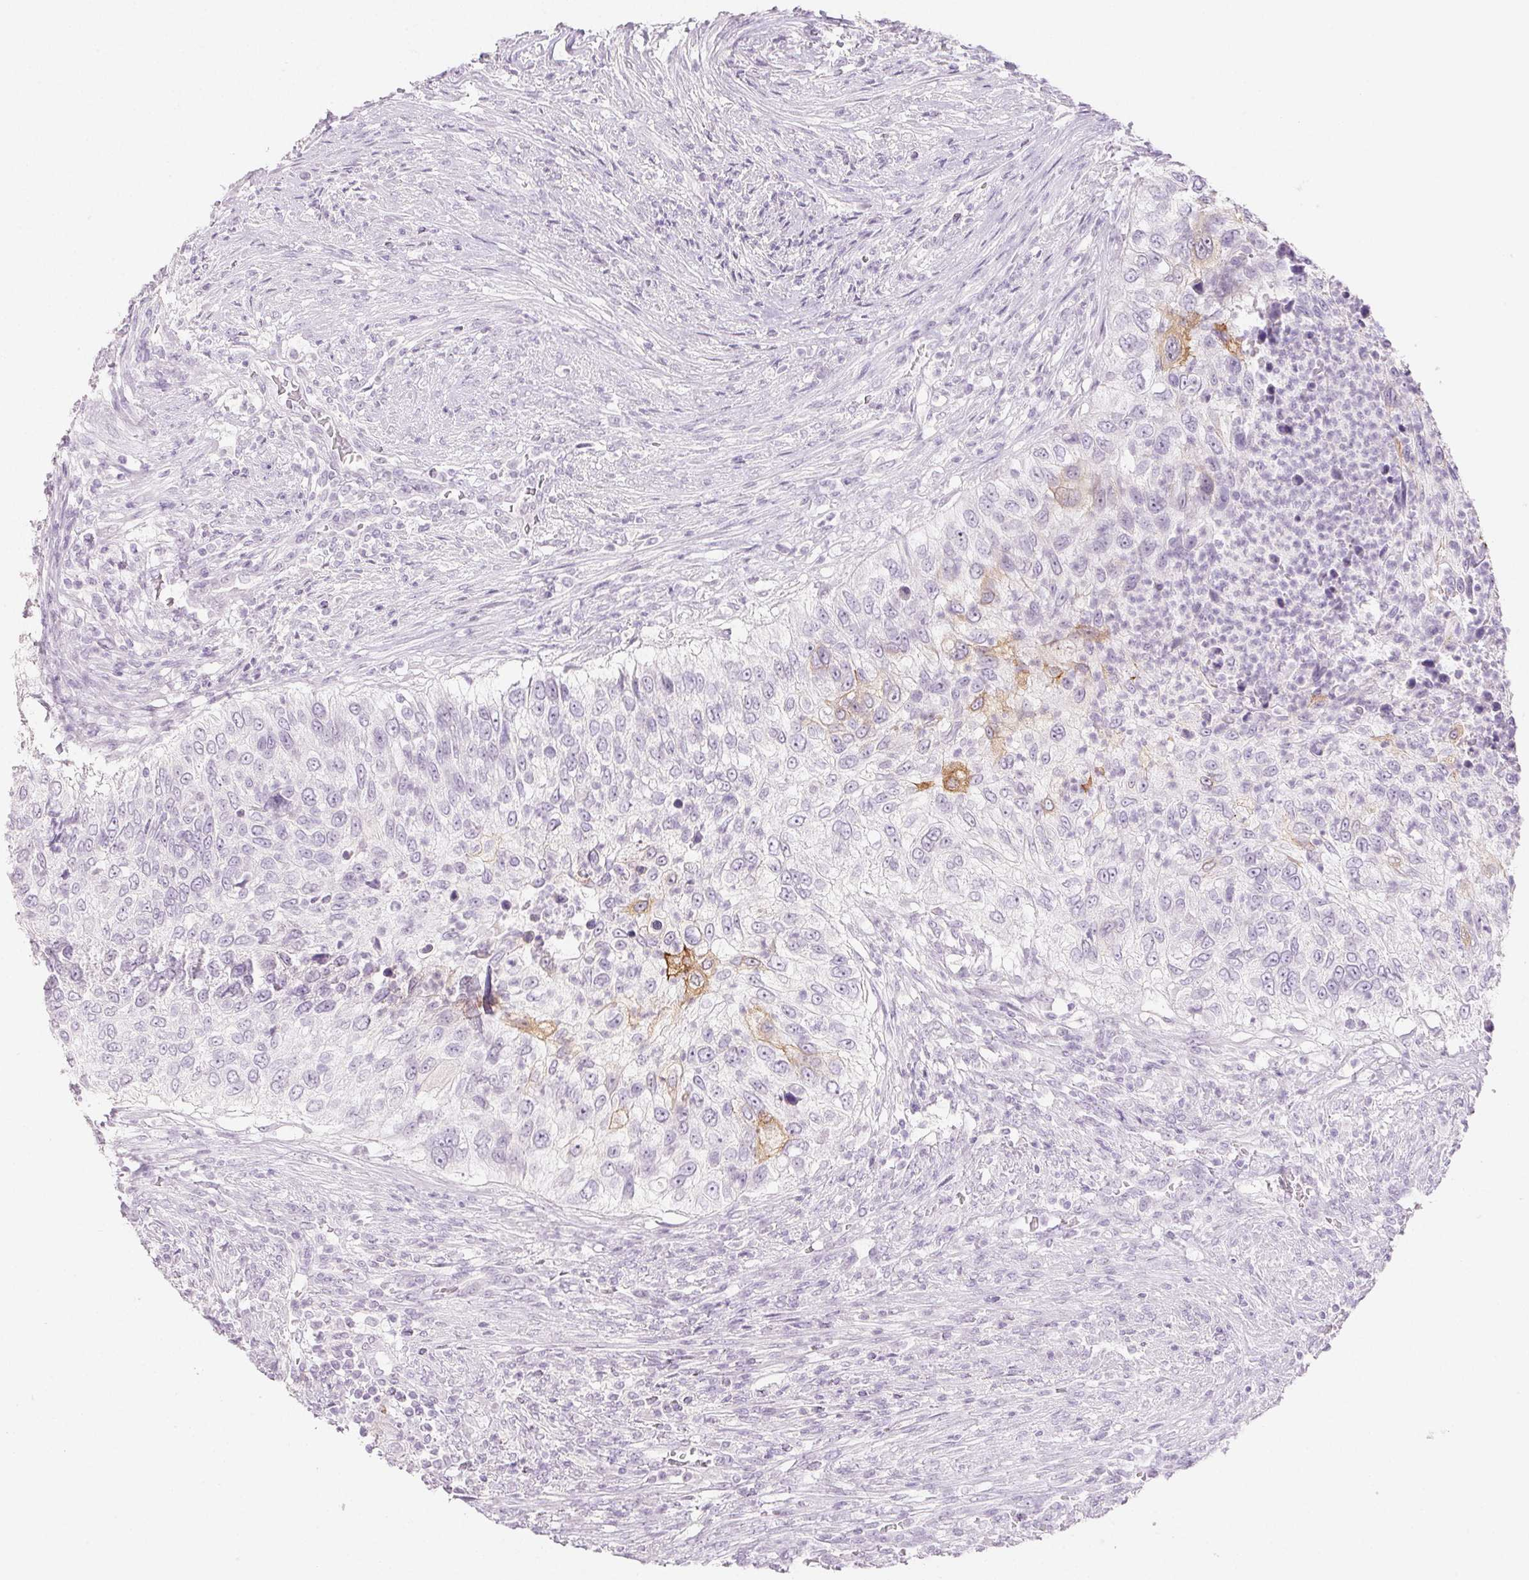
{"staining": {"intensity": "moderate", "quantity": "<25%", "location": "cytoplasmic/membranous"}, "tissue": "urothelial cancer", "cell_type": "Tumor cells", "image_type": "cancer", "snomed": [{"axis": "morphology", "description": "Urothelial carcinoma, High grade"}, {"axis": "topography", "description": "Urinary bladder"}], "caption": "The immunohistochemical stain labels moderate cytoplasmic/membranous staining in tumor cells of urothelial carcinoma (high-grade) tissue.", "gene": "PI3", "patient": {"sex": "female", "age": 60}}